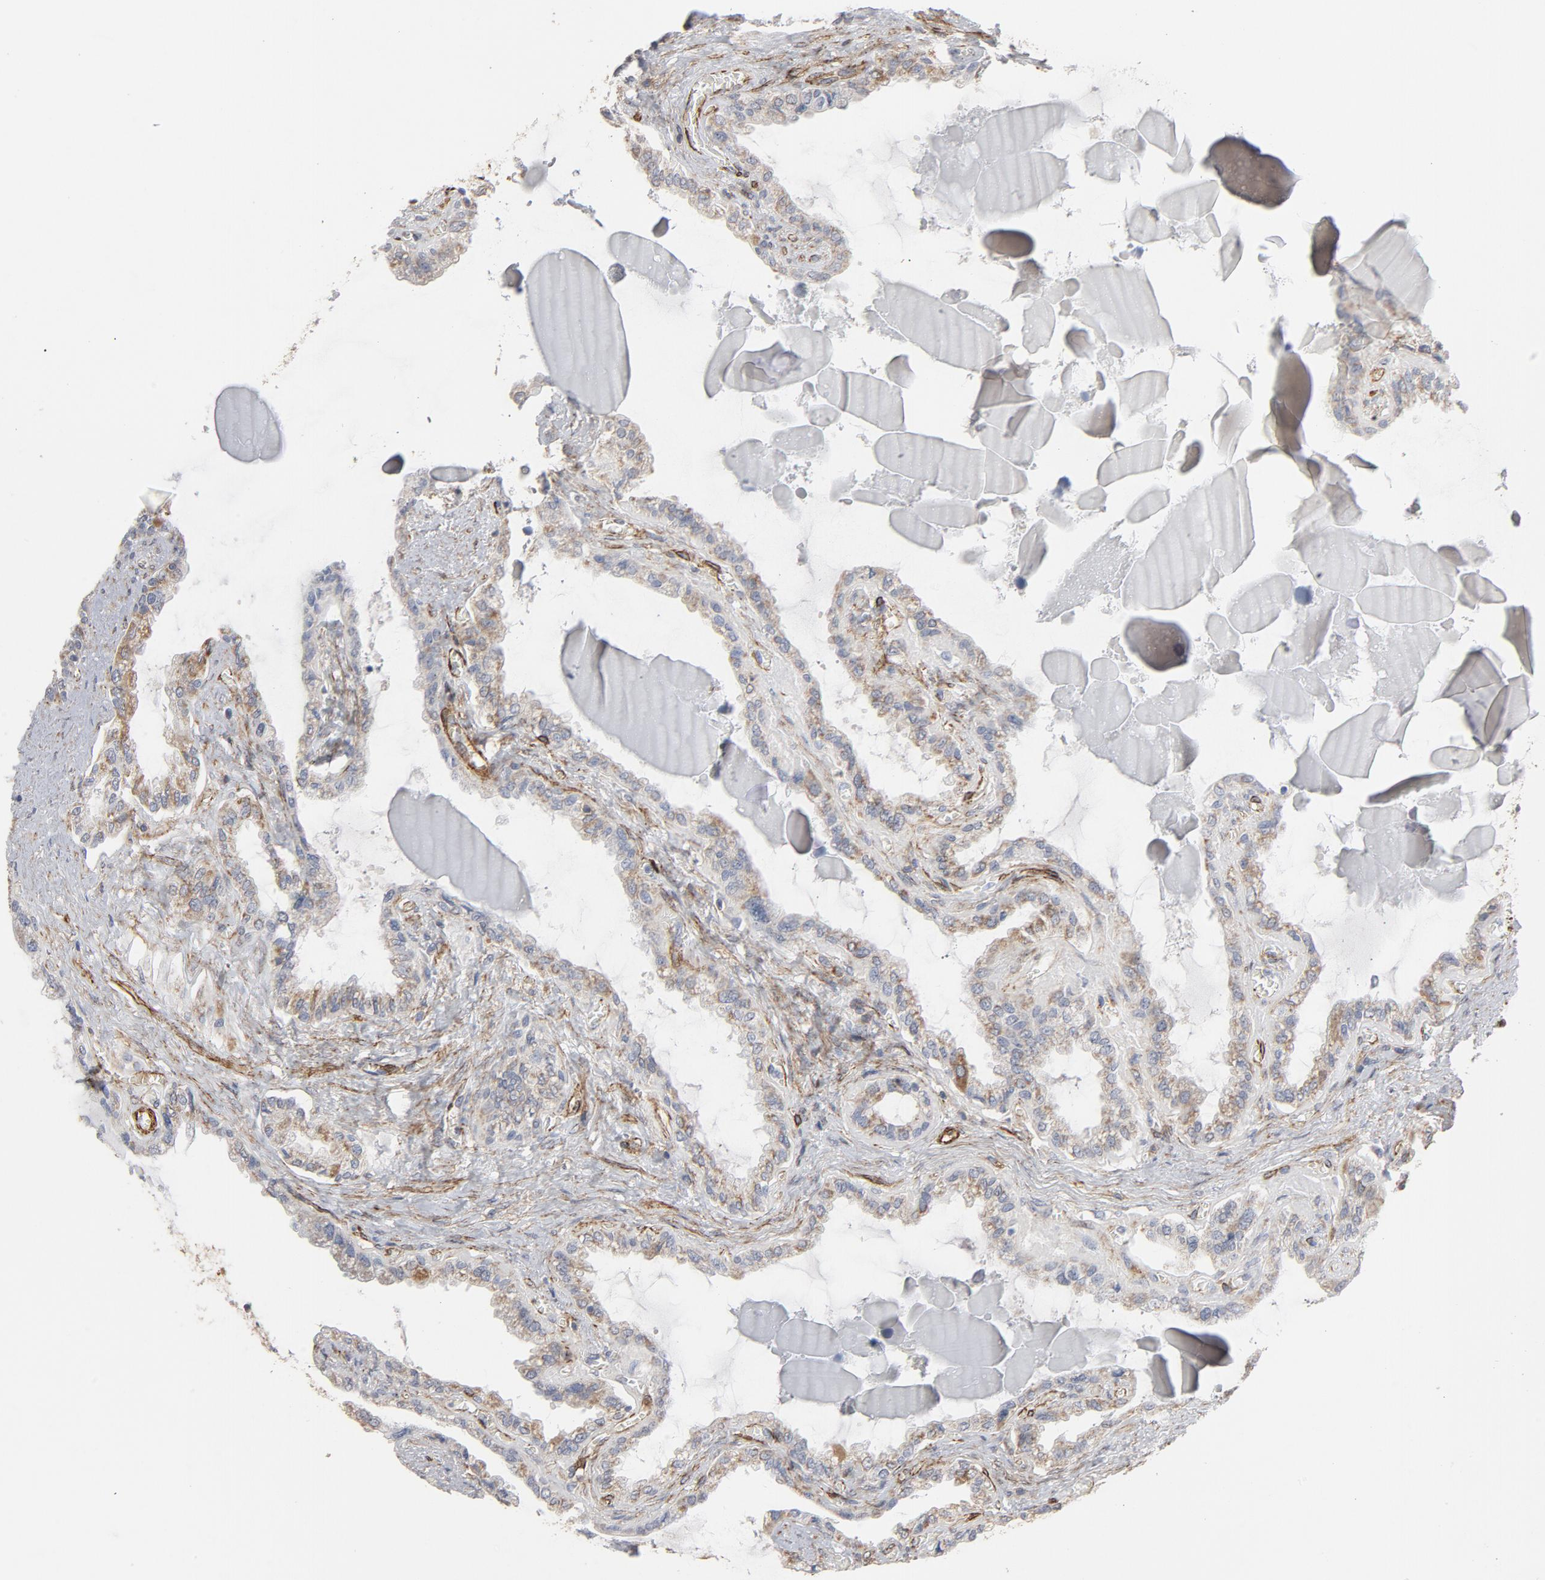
{"staining": {"intensity": "weak", "quantity": "25%-75%", "location": "cytoplasmic/membranous"}, "tissue": "seminal vesicle", "cell_type": "Glandular cells", "image_type": "normal", "snomed": [{"axis": "morphology", "description": "Normal tissue, NOS"}, {"axis": "morphology", "description": "Inflammation, NOS"}, {"axis": "topography", "description": "Urinary bladder"}, {"axis": "topography", "description": "Prostate"}, {"axis": "topography", "description": "Seminal veicle"}], "caption": "There is low levels of weak cytoplasmic/membranous staining in glandular cells of normal seminal vesicle, as demonstrated by immunohistochemical staining (brown color).", "gene": "GNG2", "patient": {"sex": "male", "age": 82}}